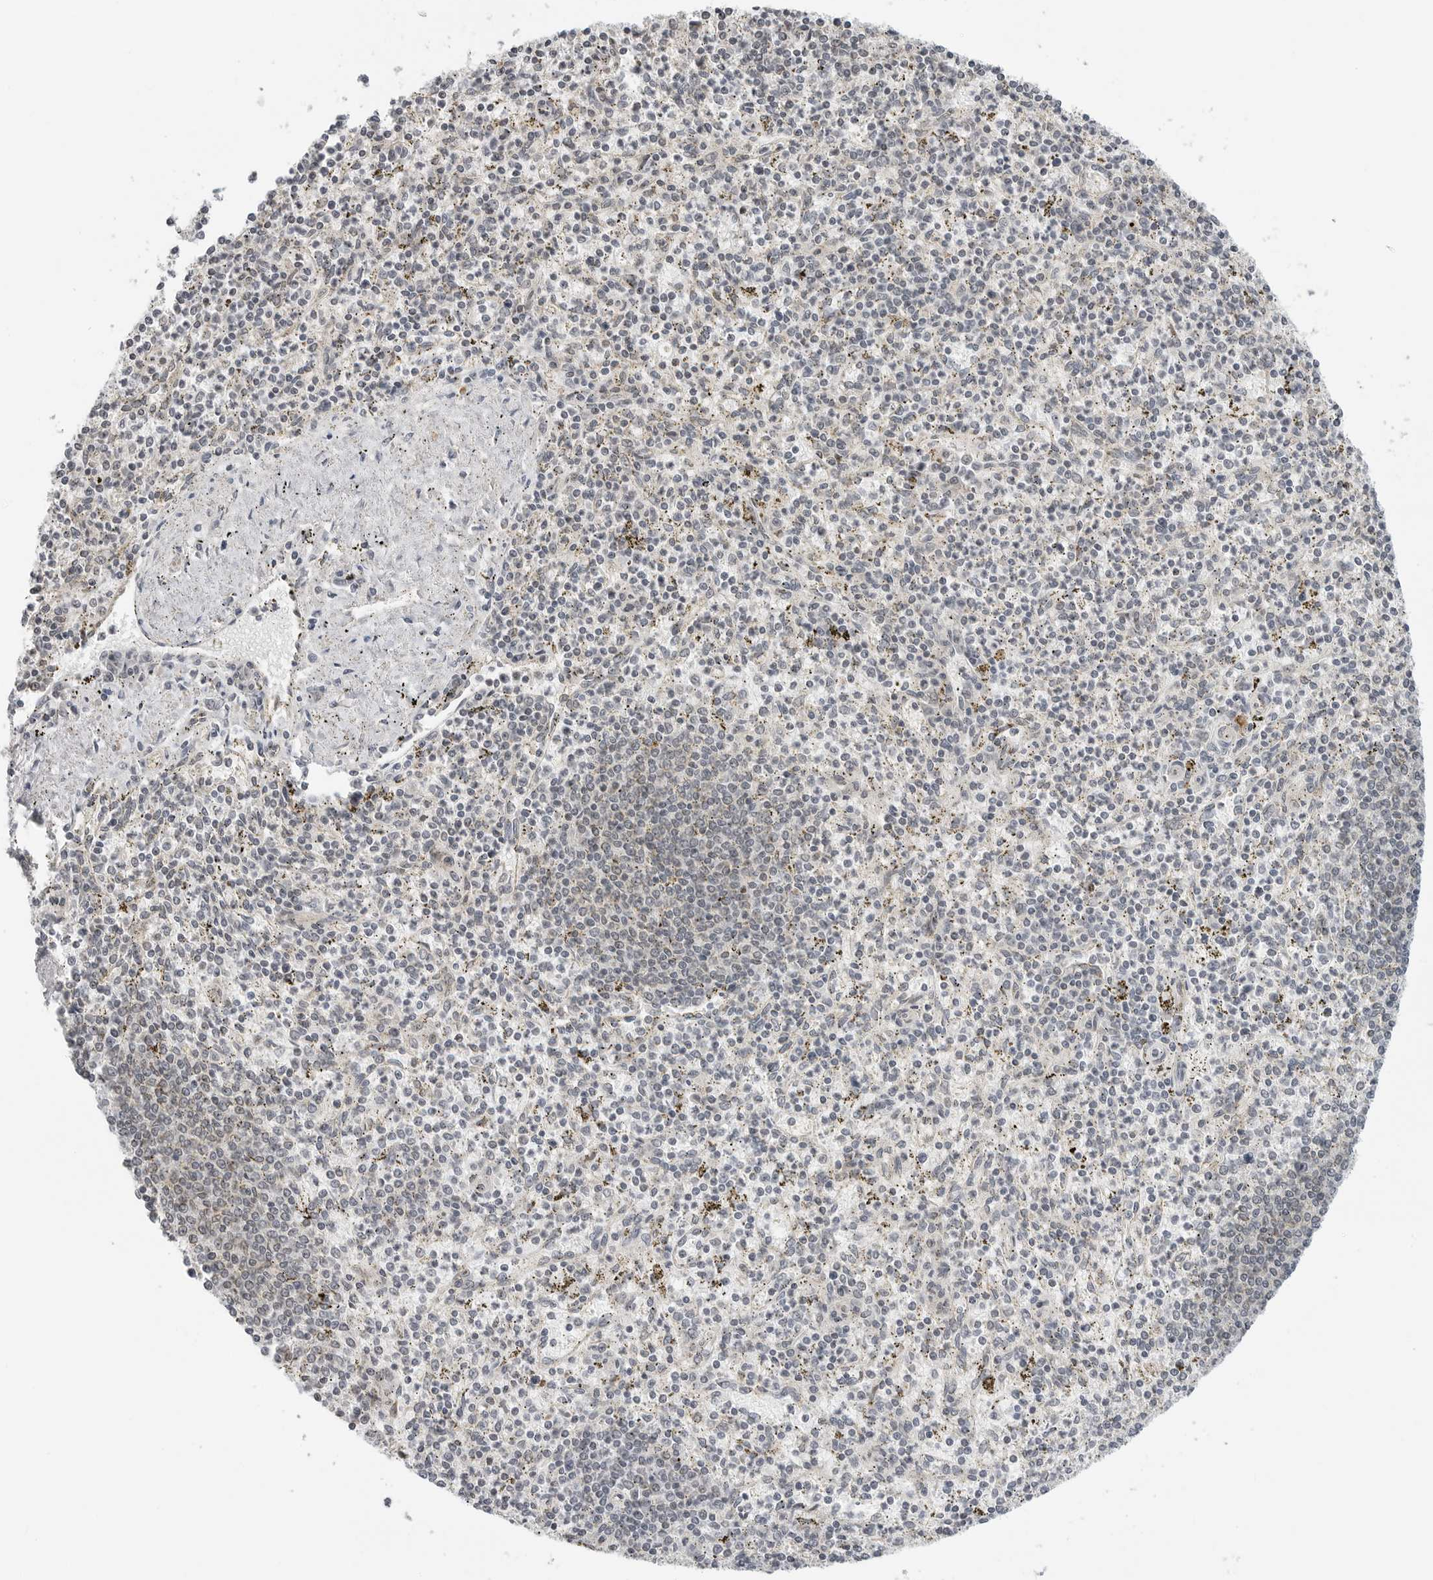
{"staining": {"intensity": "weak", "quantity": "<25%", "location": "cytoplasmic/membranous"}, "tissue": "spleen", "cell_type": "Cells in red pulp", "image_type": "normal", "snomed": [{"axis": "morphology", "description": "Normal tissue, NOS"}, {"axis": "topography", "description": "Spleen"}], "caption": "This is an immunohistochemistry micrograph of normal human spleen. There is no positivity in cells in red pulp.", "gene": "PEX2", "patient": {"sex": "male", "age": 72}}